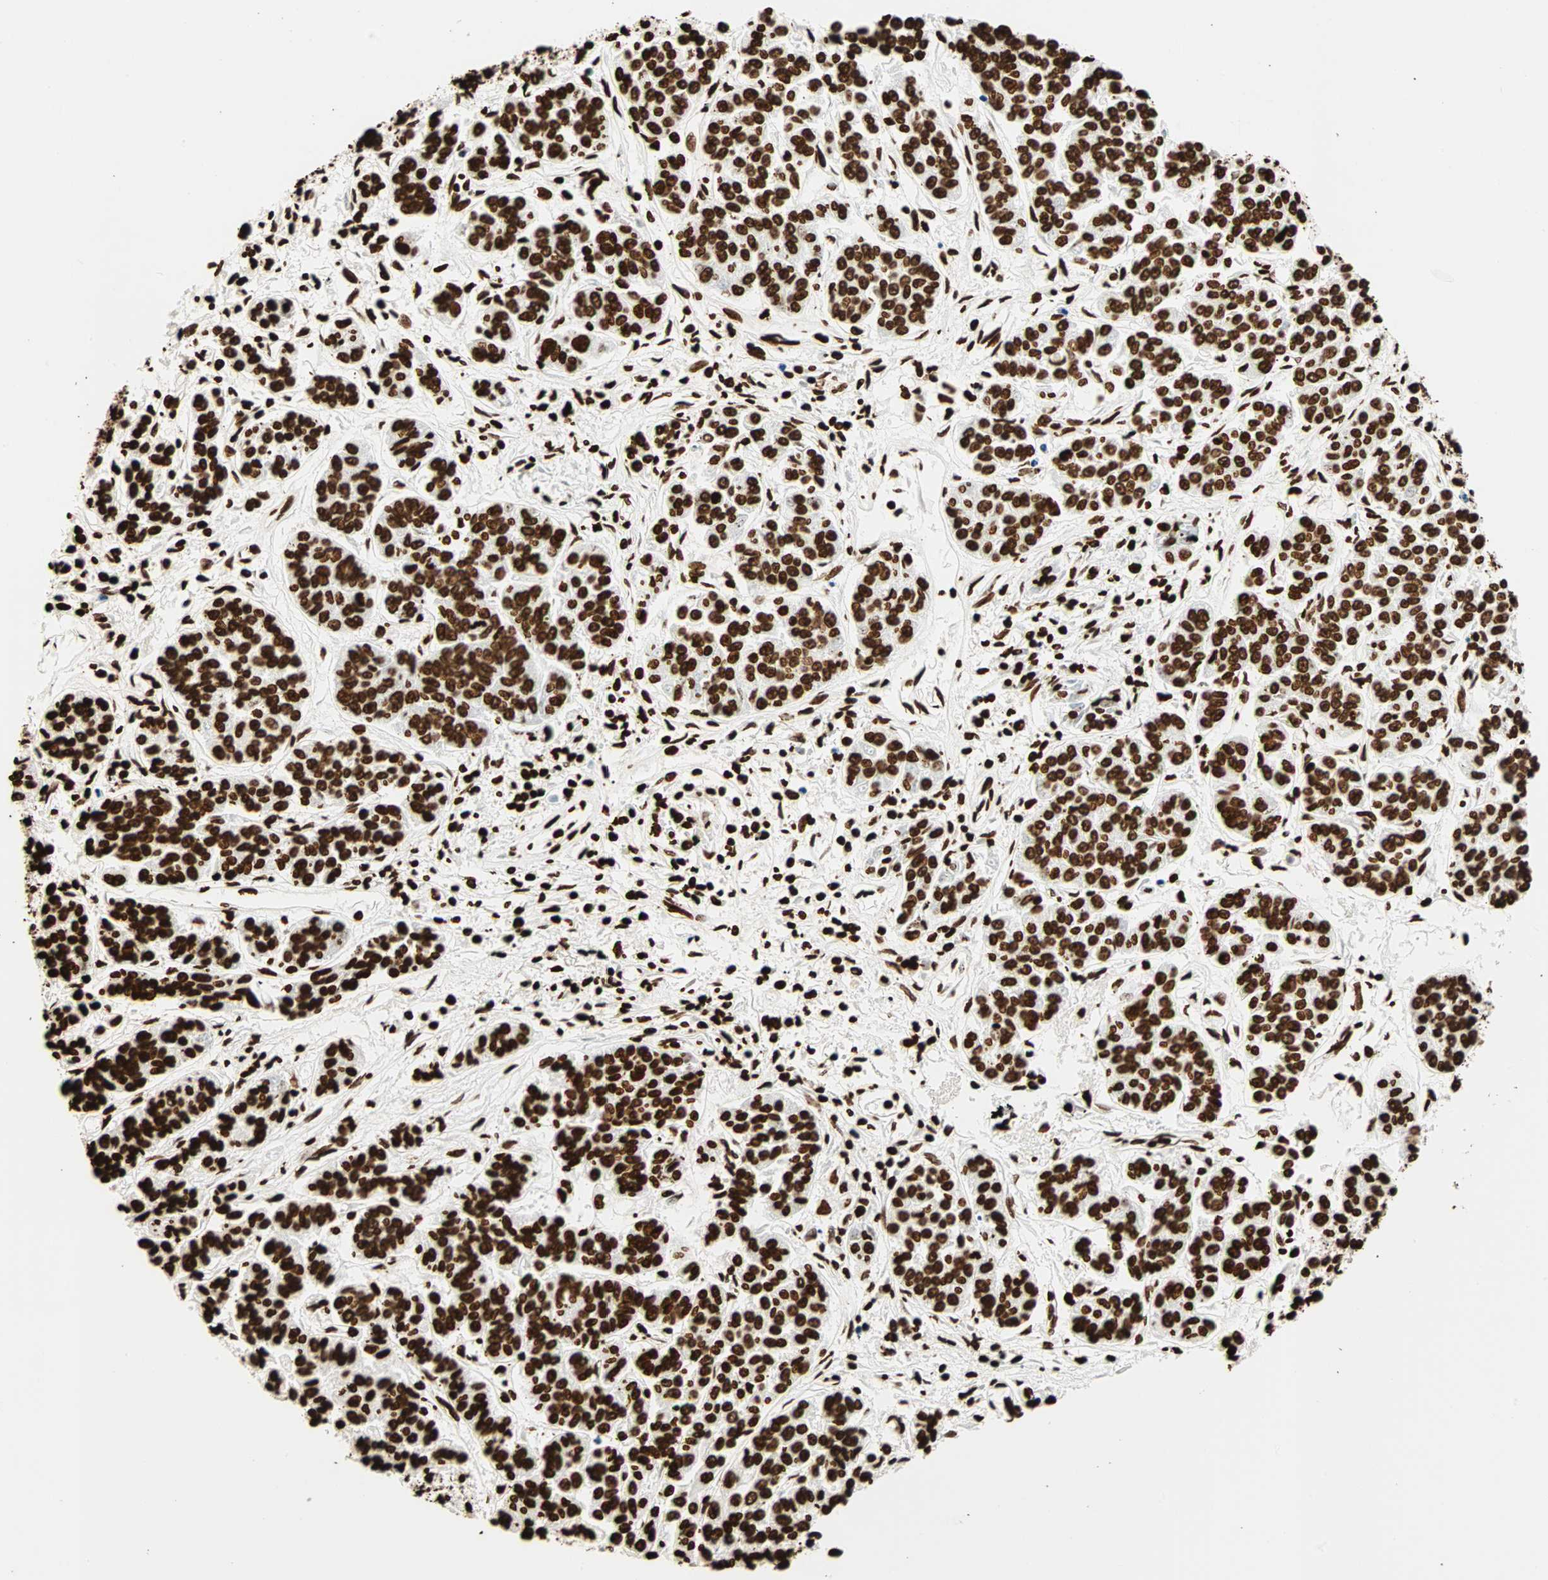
{"staining": {"intensity": "strong", "quantity": ">75%", "location": "nuclear"}, "tissue": "lung cancer", "cell_type": "Tumor cells", "image_type": "cancer", "snomed": [{"axis": "morphology", "description": "Adenocarcinoma, NOS"}, {"axis": "topography", "description": "Lung"}], "caption": "Lung cancer tissue shows strong nuclear positivity in about >75% of tumor cells (Brightfield microscopy of DAB IHC at high magnification).", "gene": "GLI2", "patient": {"sex": "male", "age": 84}}